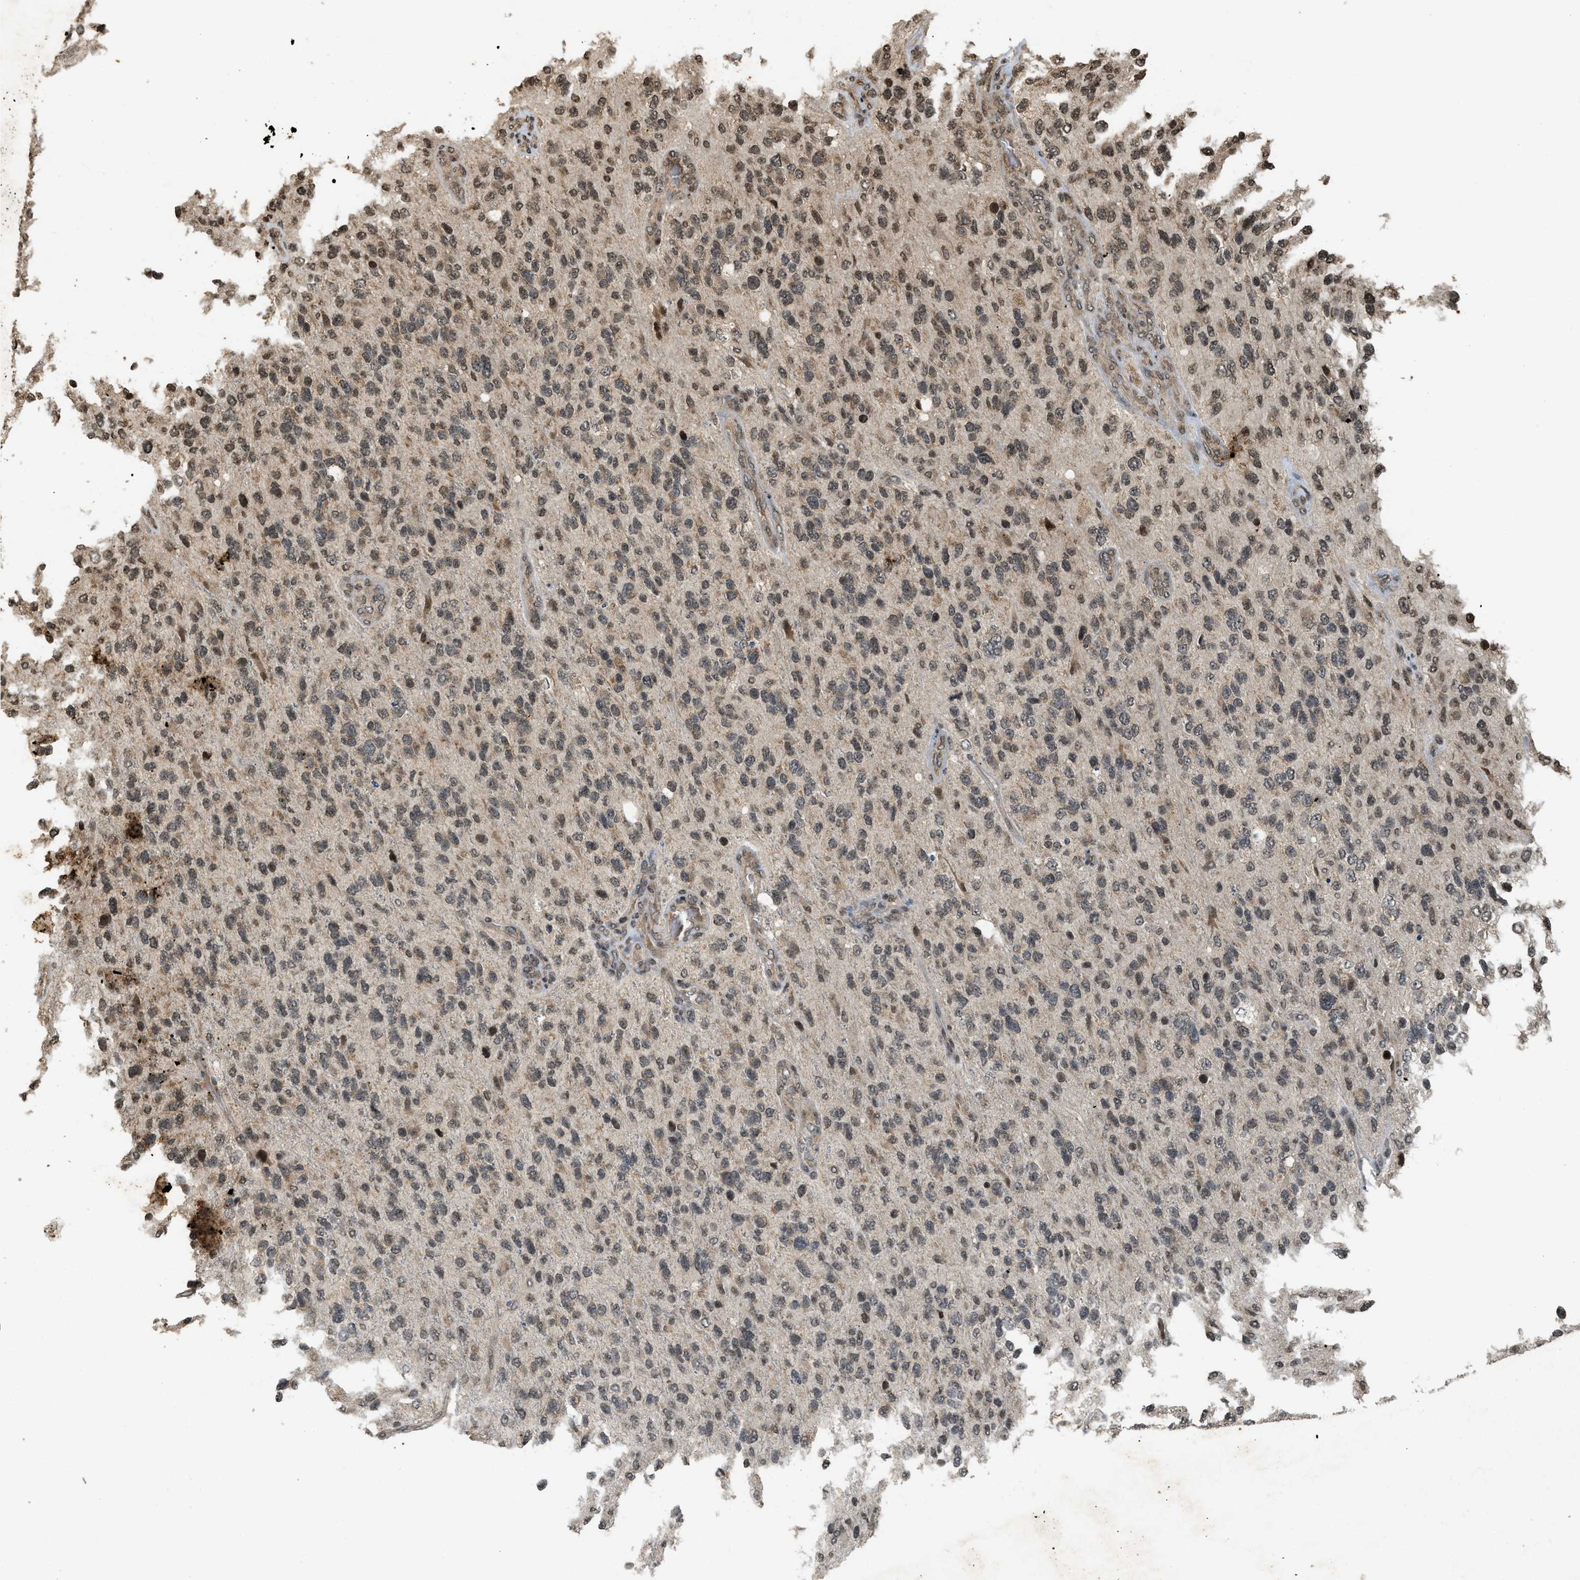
{"staining": {"intensity": "moderate", "quantity": "25%-75%", "location": "nuclear"}, "tissue": "glioma", "cell_type": "Tumor cells", "image_type": "cancer", "snomed": [{"axis": "morphology", "description": "Glioma, malignant, High grade"}, {"axis": "topography", "description": "Brain"}], "caption": "Protein expression analysis of human glioma reveals moderate nuclear expression in about 25%-75% of tumor cells.", "gene": "SIAH1", "patient": {"sex": "female", "age": 58}}